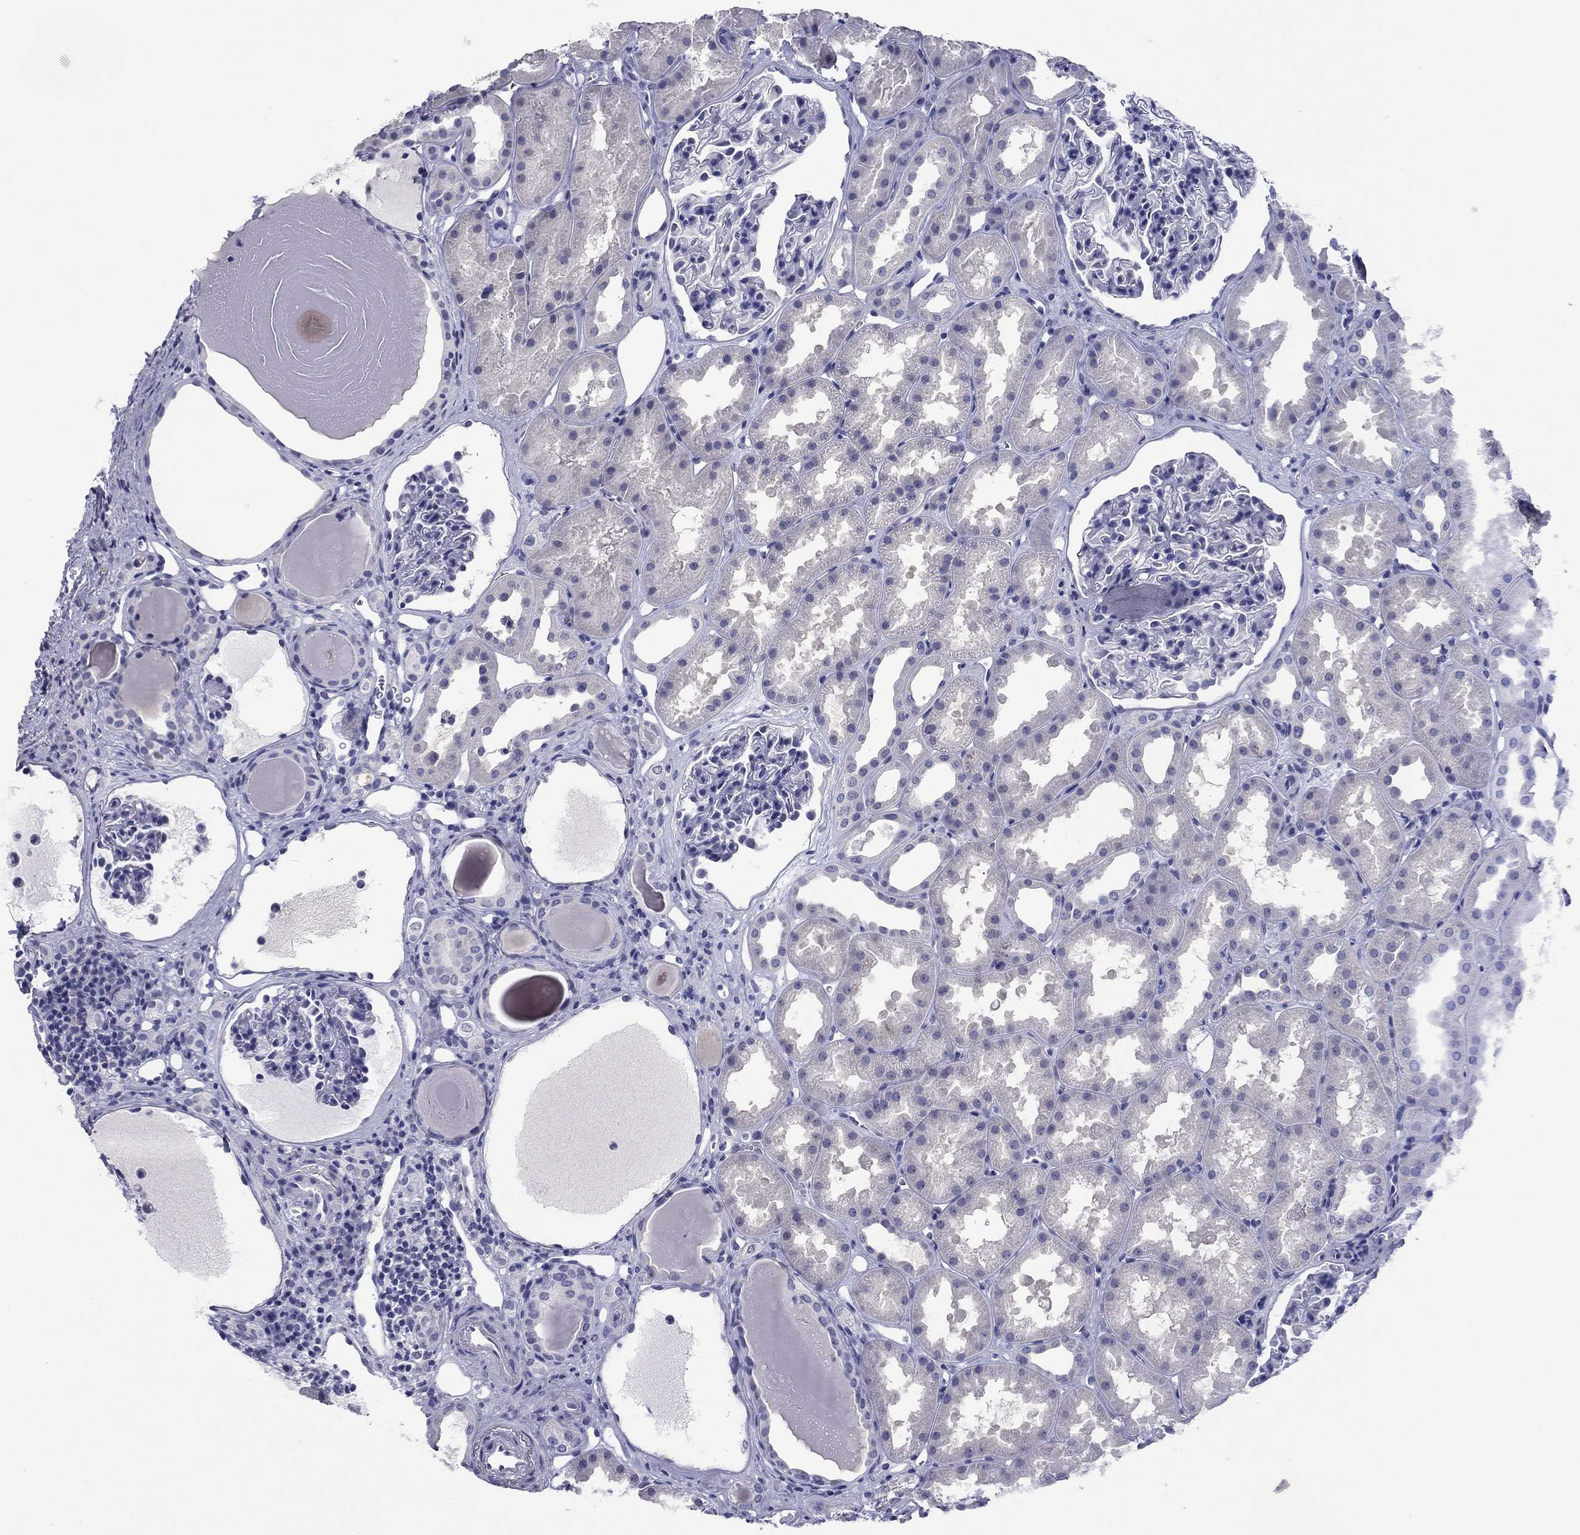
{"staining": {"intensity": "negative", "quantity": "none", "location": "none"}, "tissue": "kidney", "cell_type": "Cells in glomeruli", "image_type": "normal", "snomed": [{"axis": "morphology", "description": "Normal tissue, NOS"}, {"axis": "topography", "description": "Kidney"}], "caption": "Kidney stained for a protein using immunohistochemistry shows no expression cells in glomeruli.", "gene": "HAO1", "patient": {"sex": "male", "age": 61}}